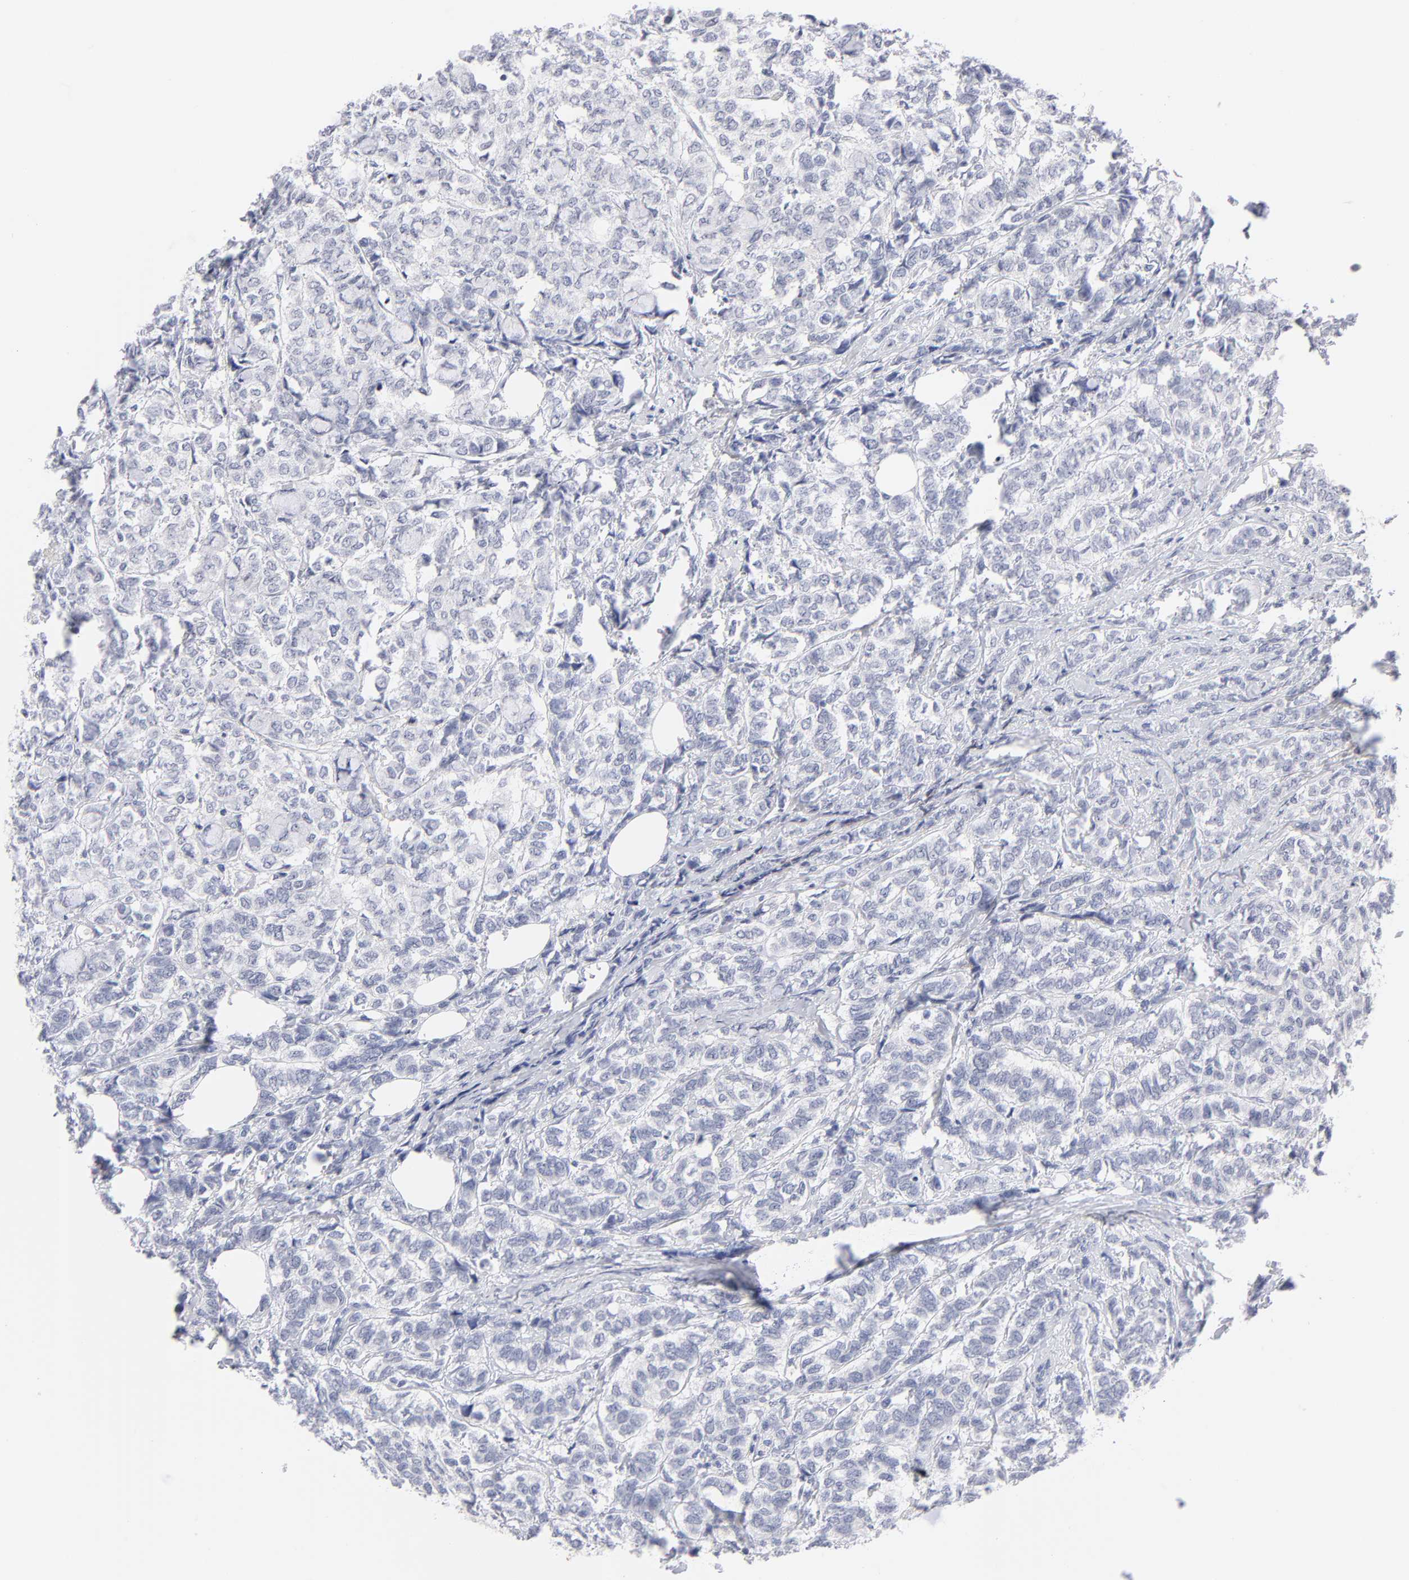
{"staining": {"intensity": "negative", "quantity": "none", "location": "none"}, "tissue": "breast cancer", "cell_type": "Tumor cells", "image_type": "cancer", "snomed": [{"axis": "morphology", "description": "Lobular carcinoma"}, {"axis": "topography", "description": "Breast"}], "caption": "This photomicrograph is of breast lobular carcinoma stained with immunohistochemistry (IHC) to label a protein in brown with the nuclei are counter-stained blue. There is no expression in tumor cells.", "gene": "KHNYN", "patient": {"sex": "female", "age": 60}}